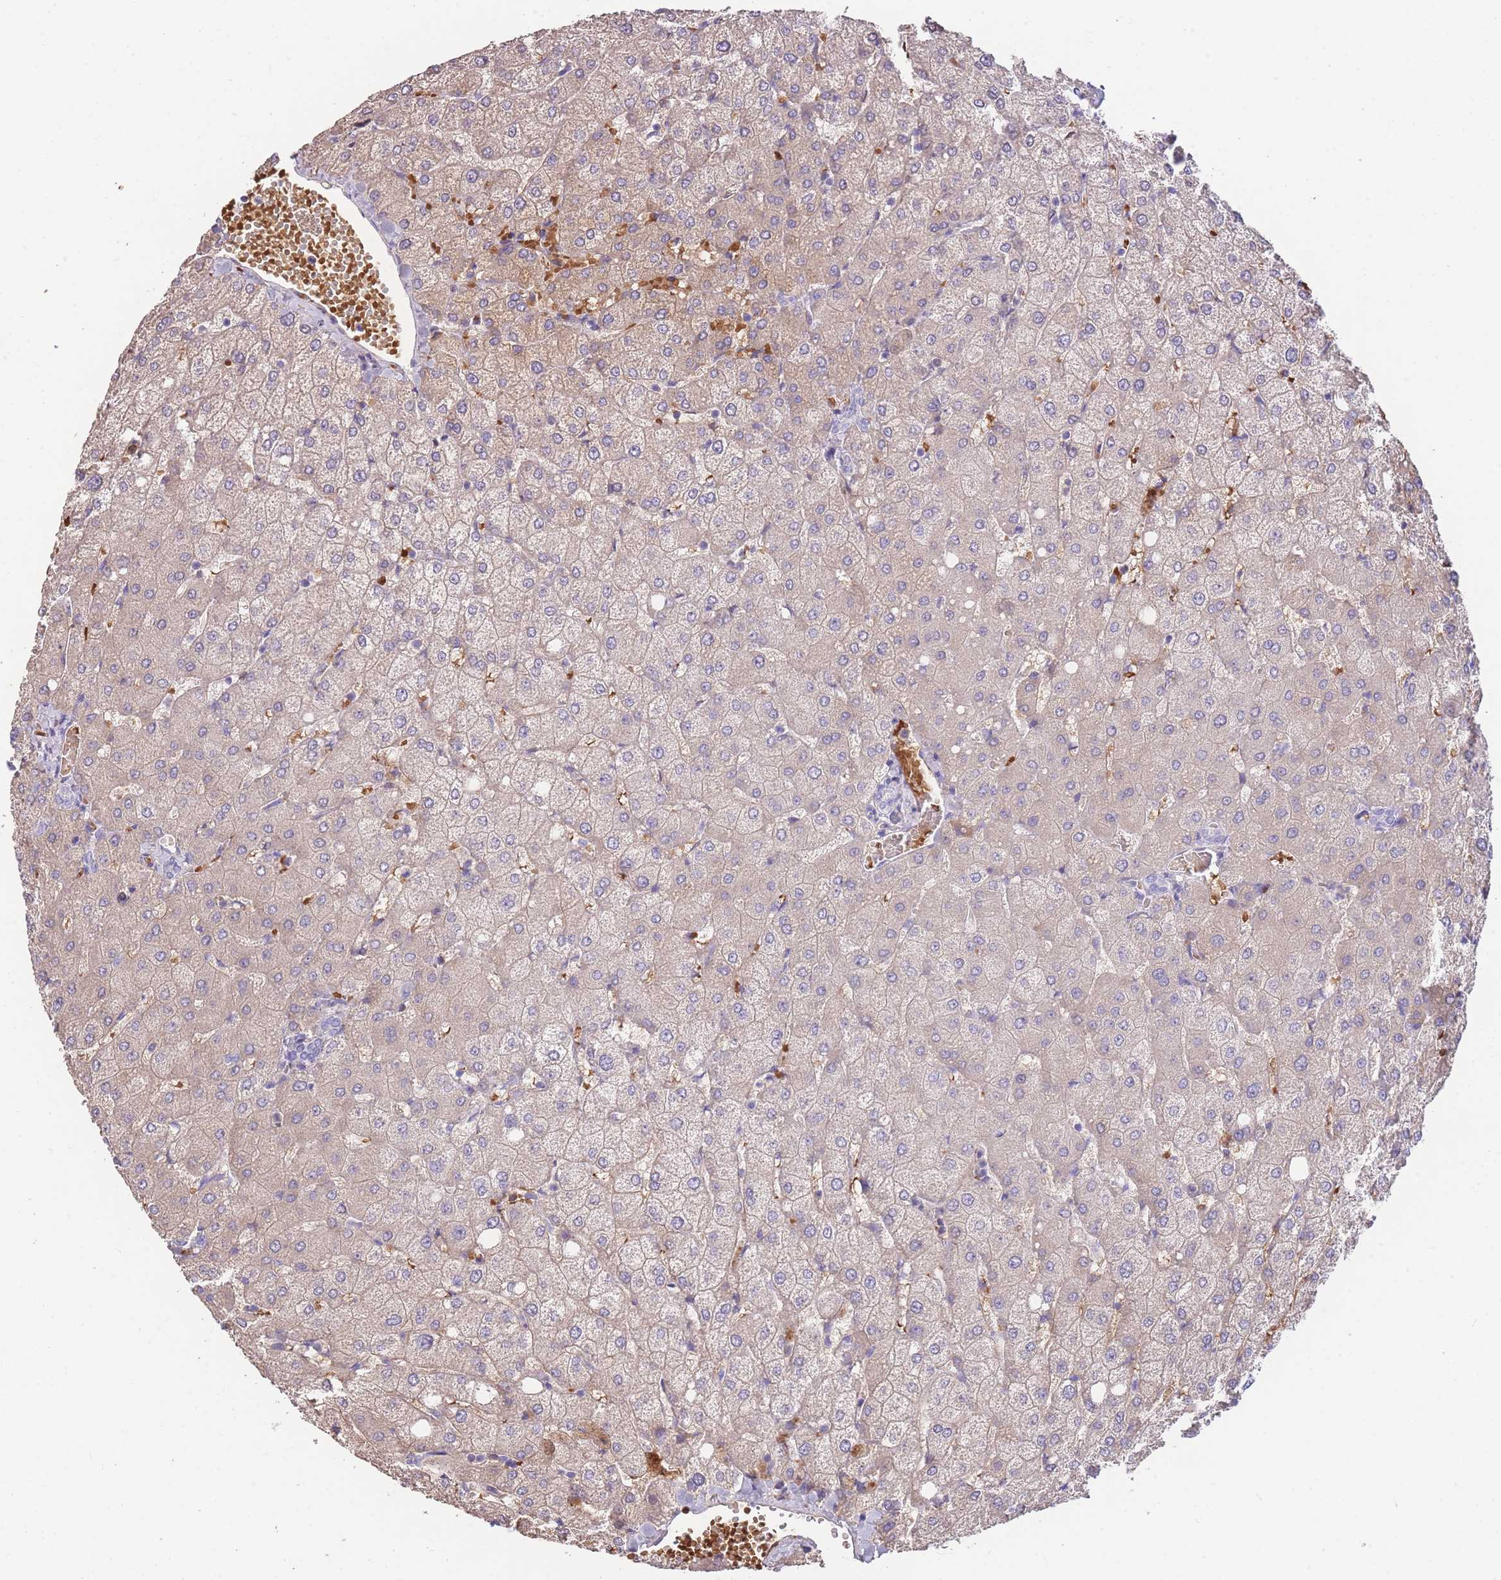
{"staining": {"intensity": "negative", "quantity": "none", "location": "none"}, "tissue": "liver", "cell_type": "Cholangiocytes", "image_type": "normal", "snomed": [{"axis": "morphology", "description": "Normal tissue, NOS"}, {"axis": "topography", "description": "Liver"}], "caption": "A high-resolution histopathology image shows immunohistochemistry staining of benign liver, which demonstrates no significant staining in cholangiocytes. (Brightfield microscopy of DAB (3,3'-diaminobenzidine) immunohistochemistry at high magnification).", "gene": "ANKRD53", "patient": {"sex": "female", "age": 54}}